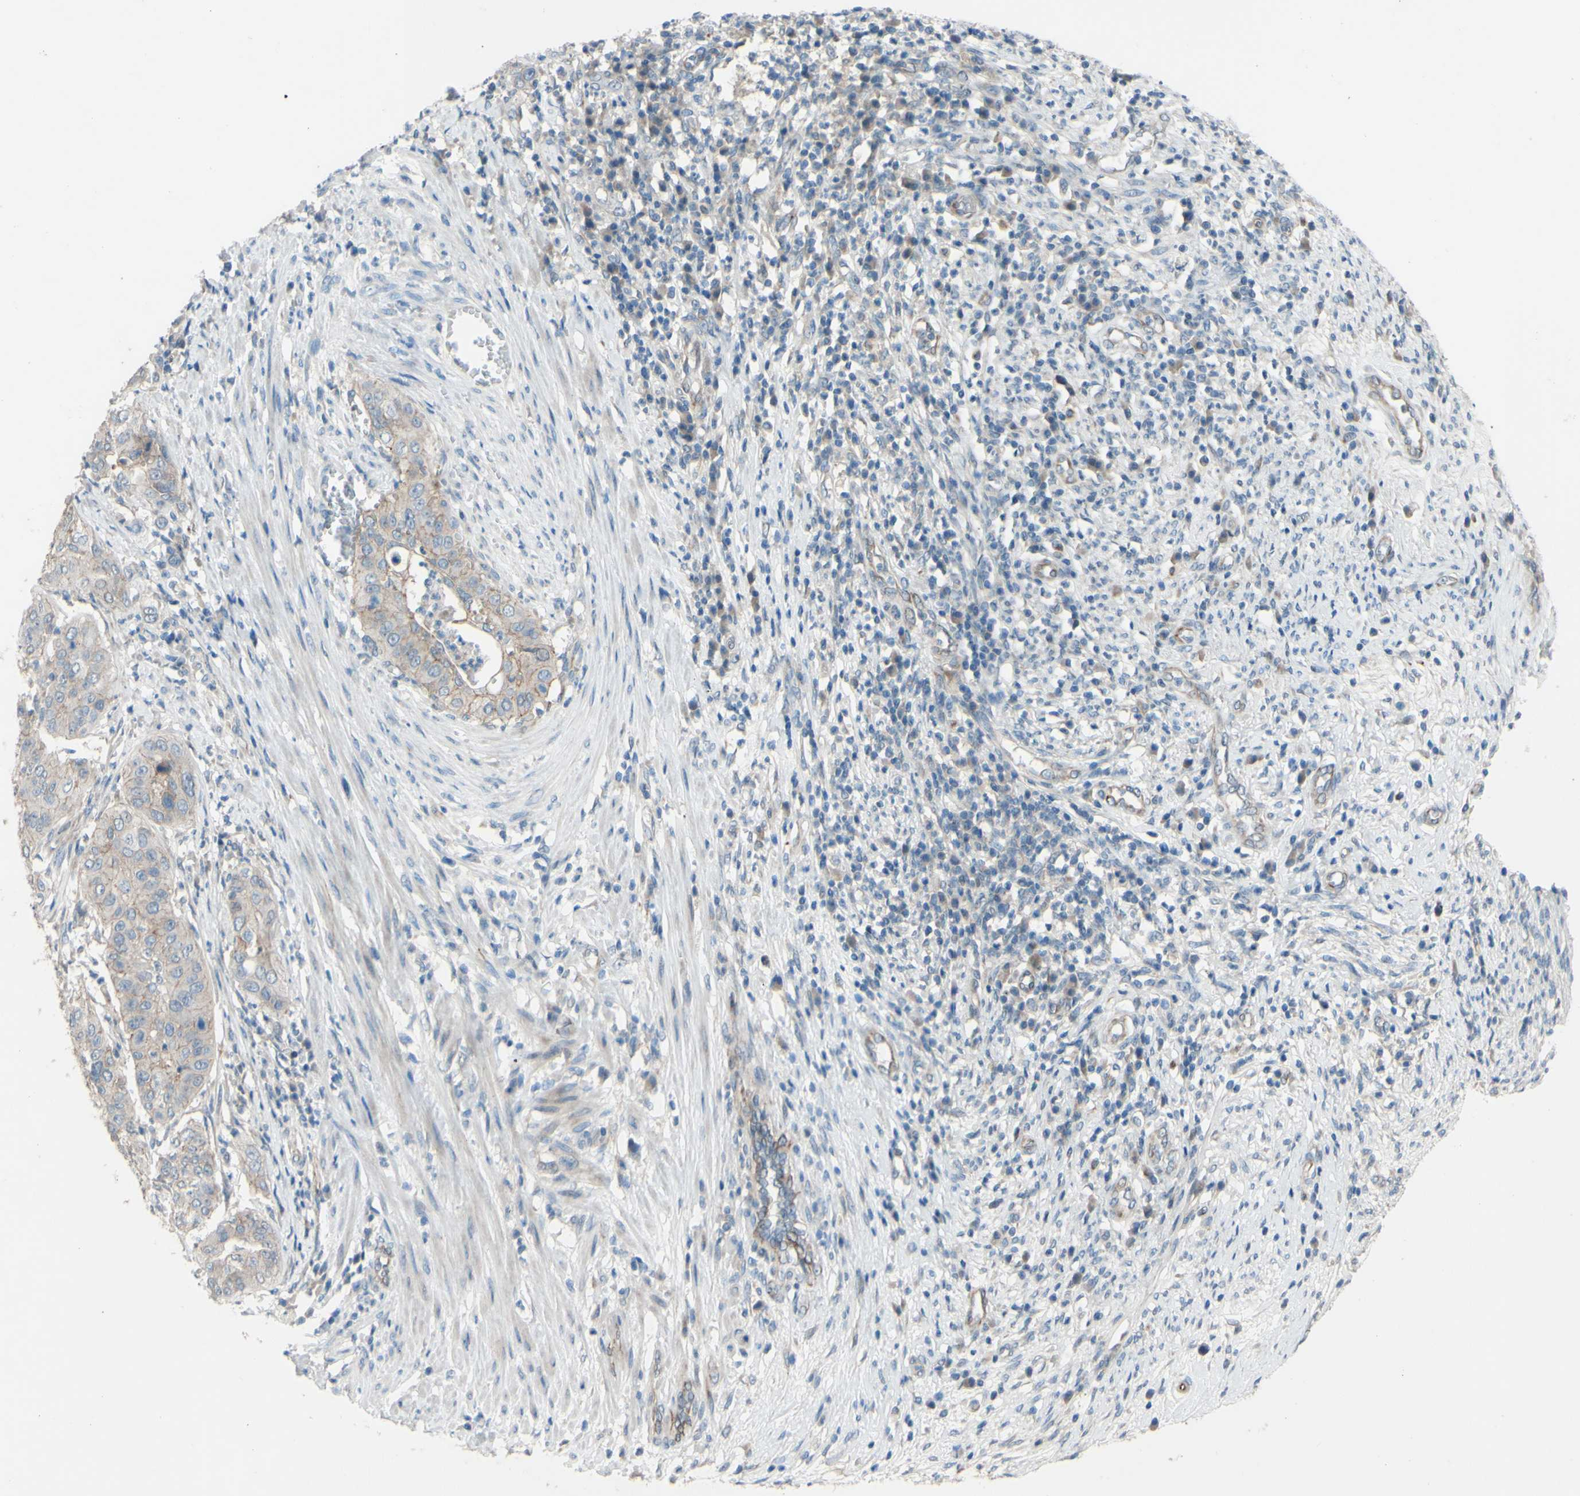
{"staining": {"intensity": "weak", "quantity": "<25%", "location": "cytoplasmic/membranous"}, "tissue": "cervical cancer", "cell_type": "Tumor cells", "image_type": "cancer", "snomed": [{"axis": "morphology", "description": "Normal tissue, NOS"}, {"axis": "morphology", "description": "Squamous cell carcinoma, NOS"}, {"axis": "topography", "description": "Cervix"}], "caption": "A histopathology image of human cervical cancer is negative for staining in tumor cells.", "gene": "CDCP1", "patient": {"sex": "female", "age": 39}}